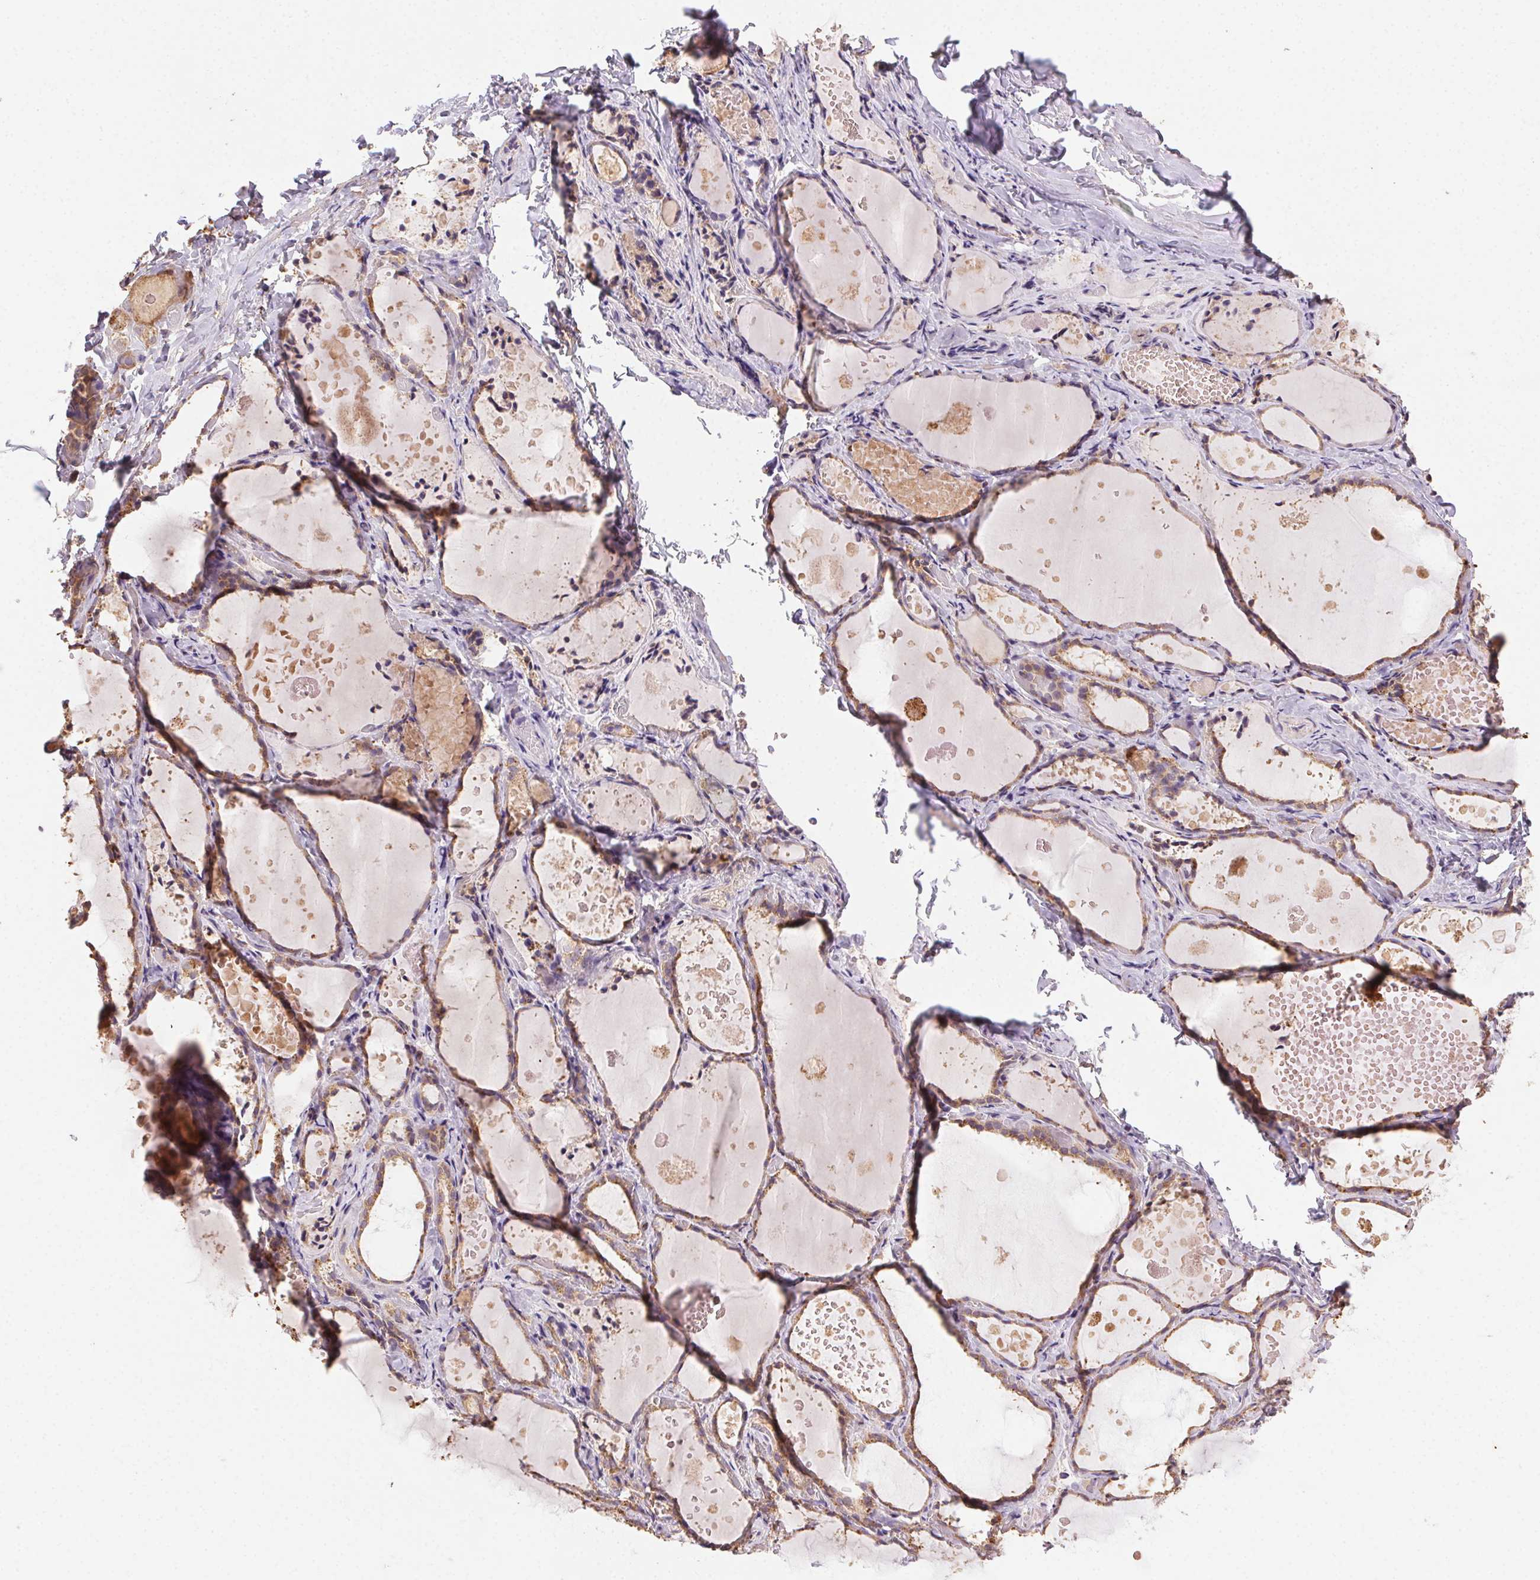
{"staining": {"intensity": "moderate", "quantity": ">75%", "location": "cytoplasmic/membranous"}, "tissue": "thyroid gland", "cell_type": "Glandular cells", "image_type": "normal", "snomed": [{"axis": "morphology", "description": "Normal tissue, NOS"}, {"axis": "topography", "description": "Thyroid gland"}], "caption": "A medium amount of moderate cytoplasmic/membranous positivity is appreciated in approximately >75% of glandular cells in benign thyroid gland.", "gene": "FNBP1L", "patient": {"sex": "female", "age": 56}}